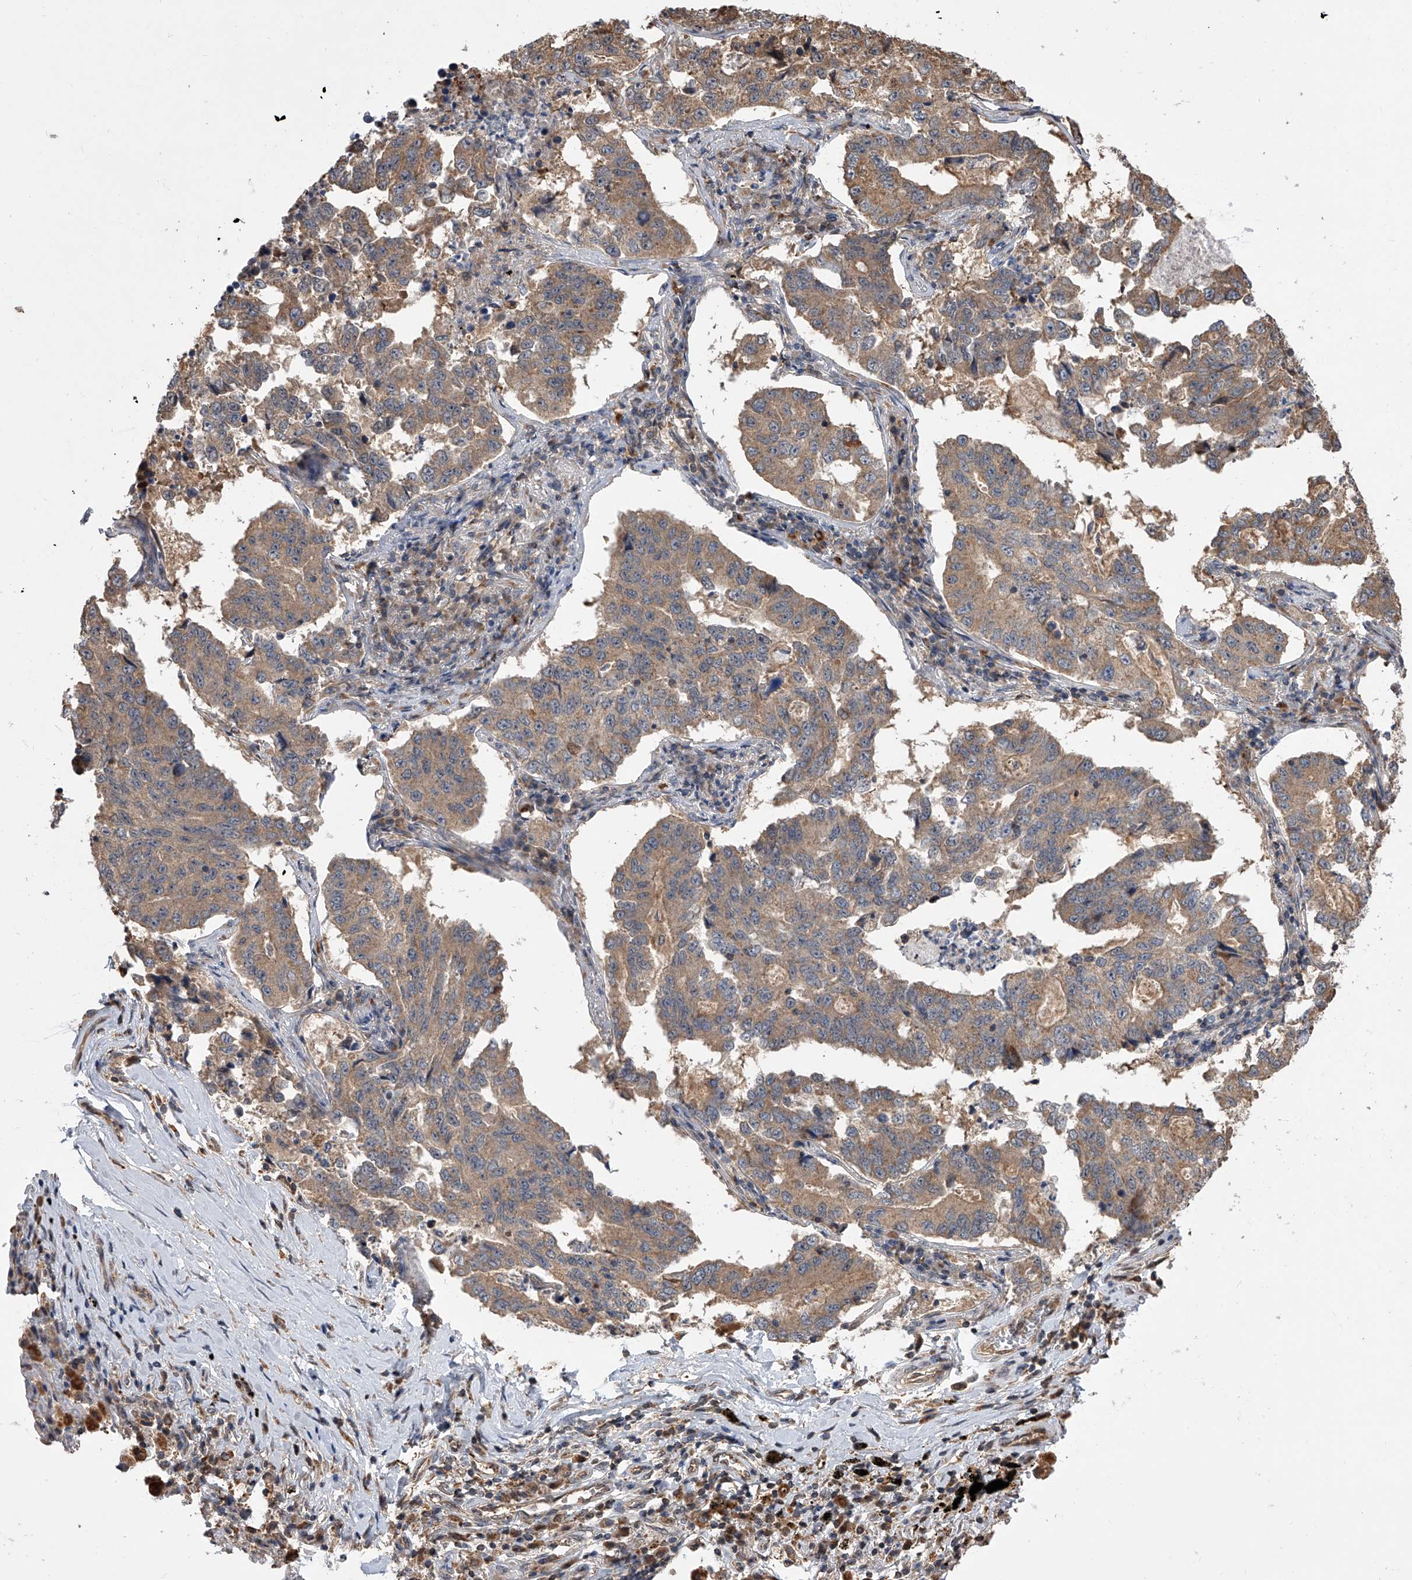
{"staining": {"intensity": "weak", "quantity": ">75%", "location": "cytoplasmic/membranous"}, "tissue": "lung cancer", "cell_type": "Tumor cells", "image_type": "cancer", "snomed": [{"axis": "morphology", "description": "Adenocarcinoma, NOS"}, {"axis": "topography", "description": "Lung"}], "caption": "A low amount of weak cytoplasmic/membranous expression is appreciated in about >75% of tumor cells in lung adenocarcinoma tissue. (DAB (3,3'-diaminobenzidine) IHC with brightfield microscopy, high magnification).", "gene": "GMDS", "patient": {"sex": "female", "age": 51}}